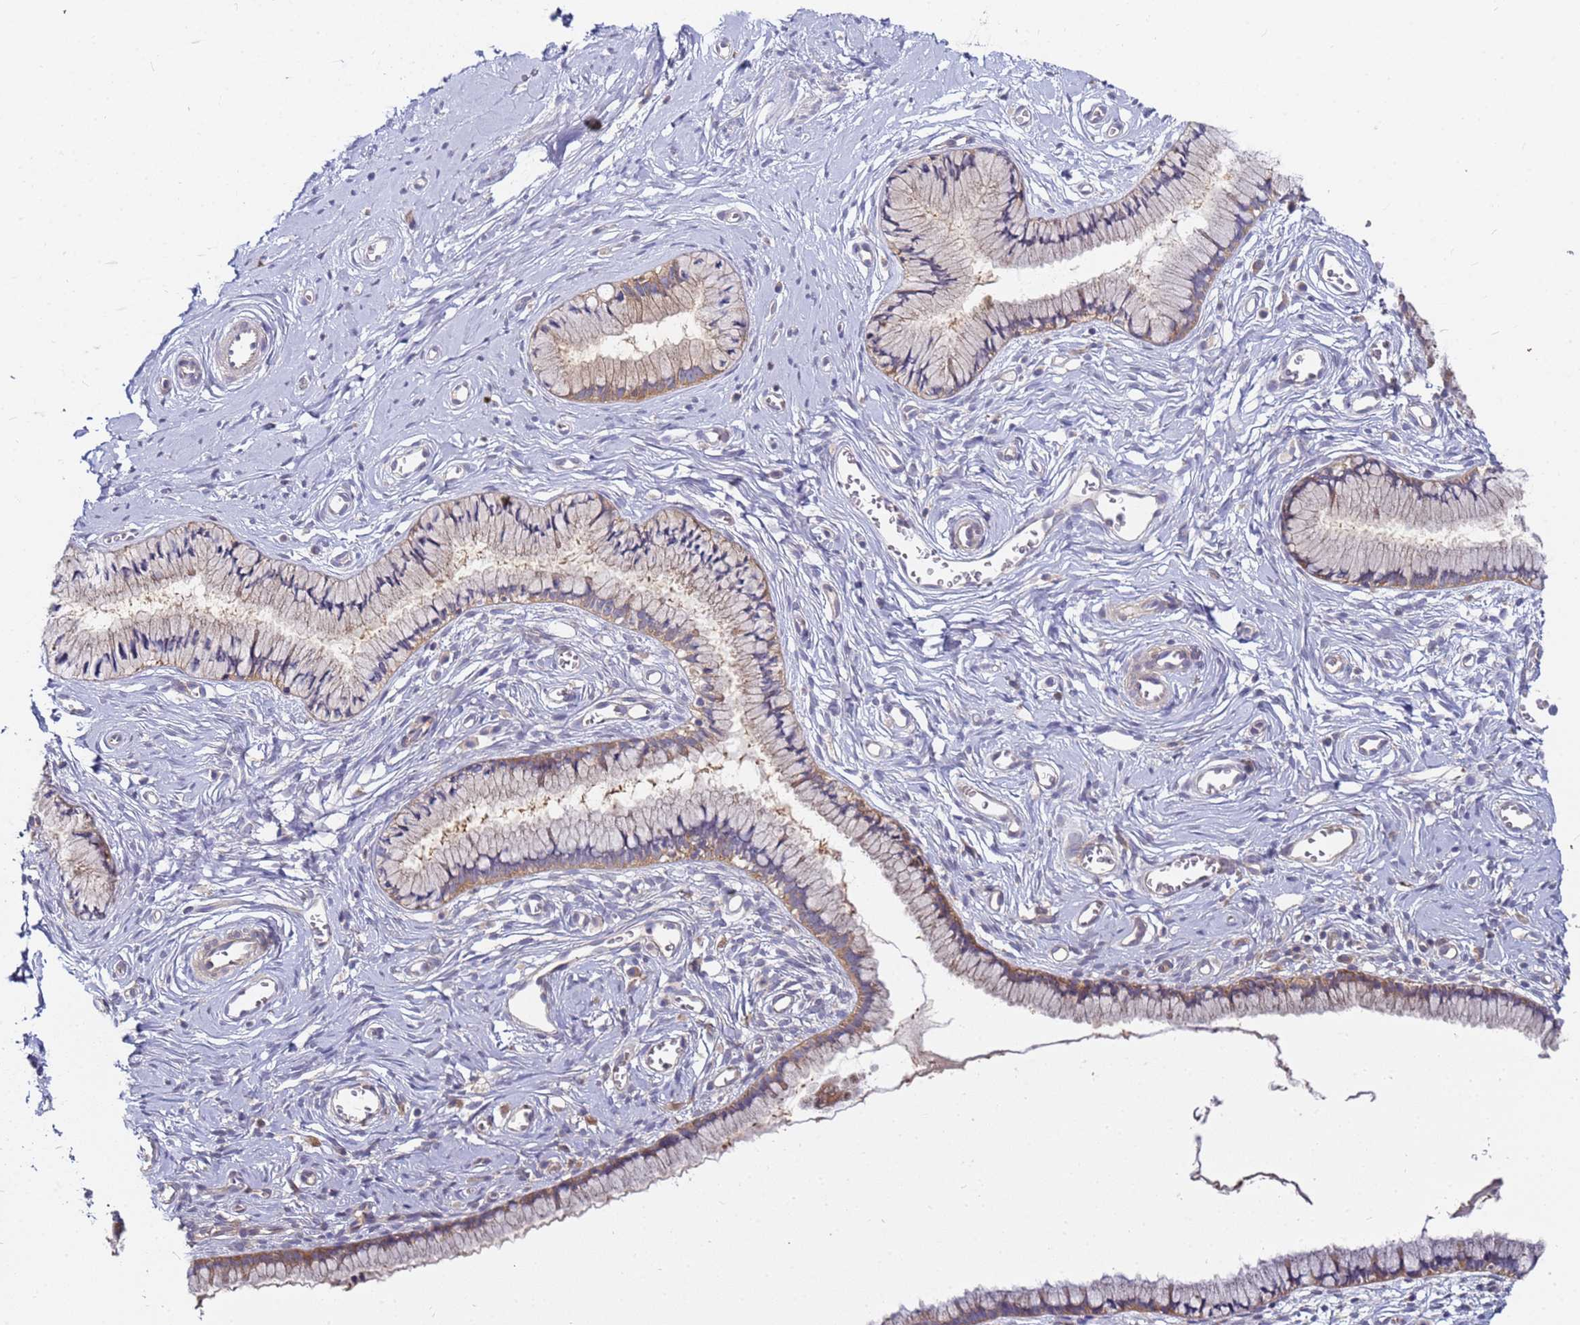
{"staining": {"intensity": "moderate", "quantity": ">75%", "location": "cytoplasmic/membranous"}, "tissue": "cervix", "cell_type": "Glandular cells", "image_type": "normal", "snomed": [{"axis": "morphology", "description": "Normal tissue, NOS"}, {"axis": "topography", "description": "Cervix"}], "caption": "A brown stain labels moderate cytoplasmic/membranous staining of a protein in glandular cells of normal cervix.", "gene": "CHM", "patient": {"sex": "female", "age": 40}}